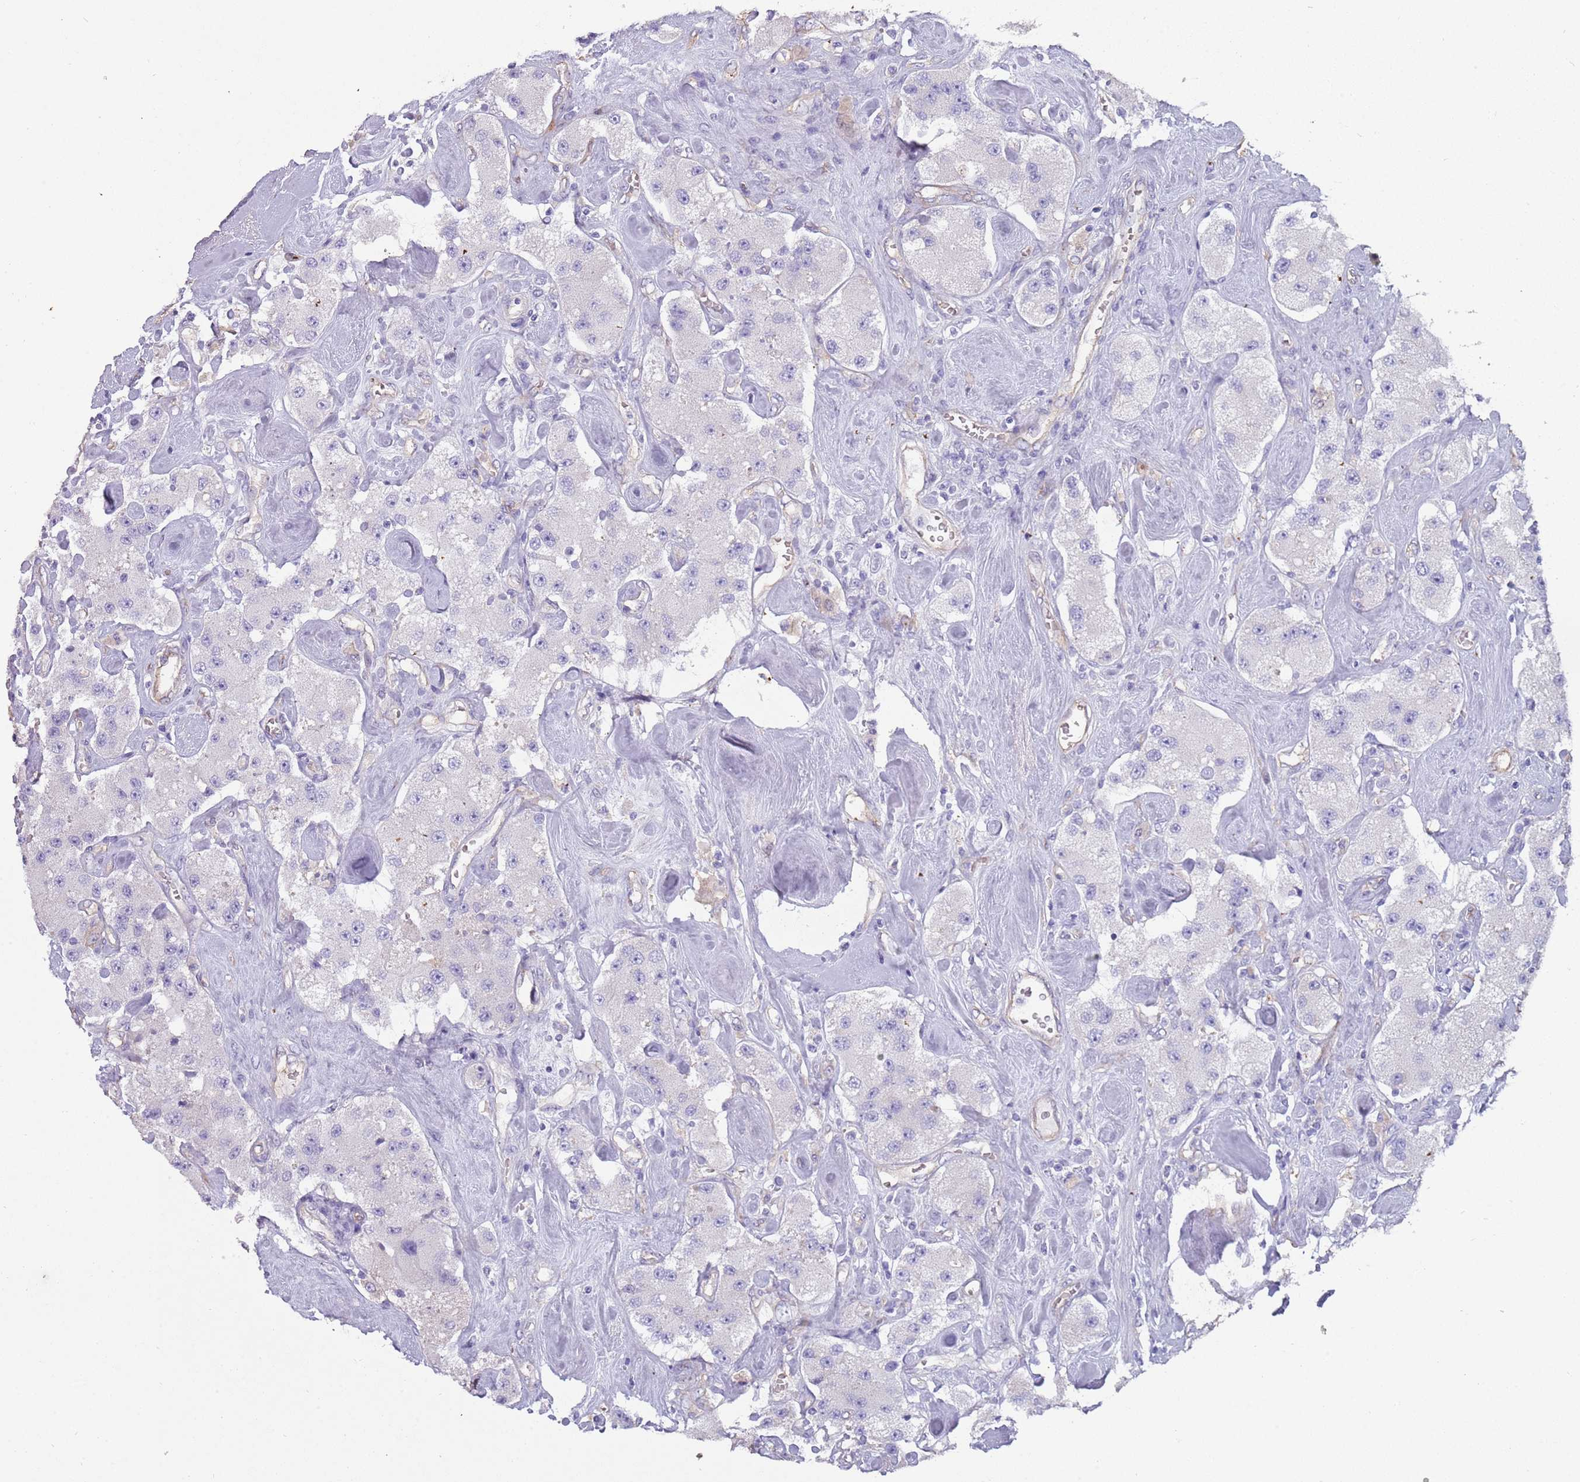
{"staining": {"intensity": "negative", "quantity": "none", "location": "none"}, "tissue": "carcinoid", "cell_type": "Tumor cells", "image_type": "cancer", "snomed": [{"axis": "morphology", "description": "Carcinoid, malignant, NOS"}, {"axis": "topography", "description": "Pancreas"}], "caption": "This photomicrograph is of carcinoid stained with immunohistochemistry to label a protein in brown with the nuclei are counter-stained blue. There is no positivity in tumor cells. The staining is performed using DAB brown chromogen with nuclei counter-stained in using hematoxylin.", "gene": "NBPF3", "patient": {"sex": "male", "age": 41}}